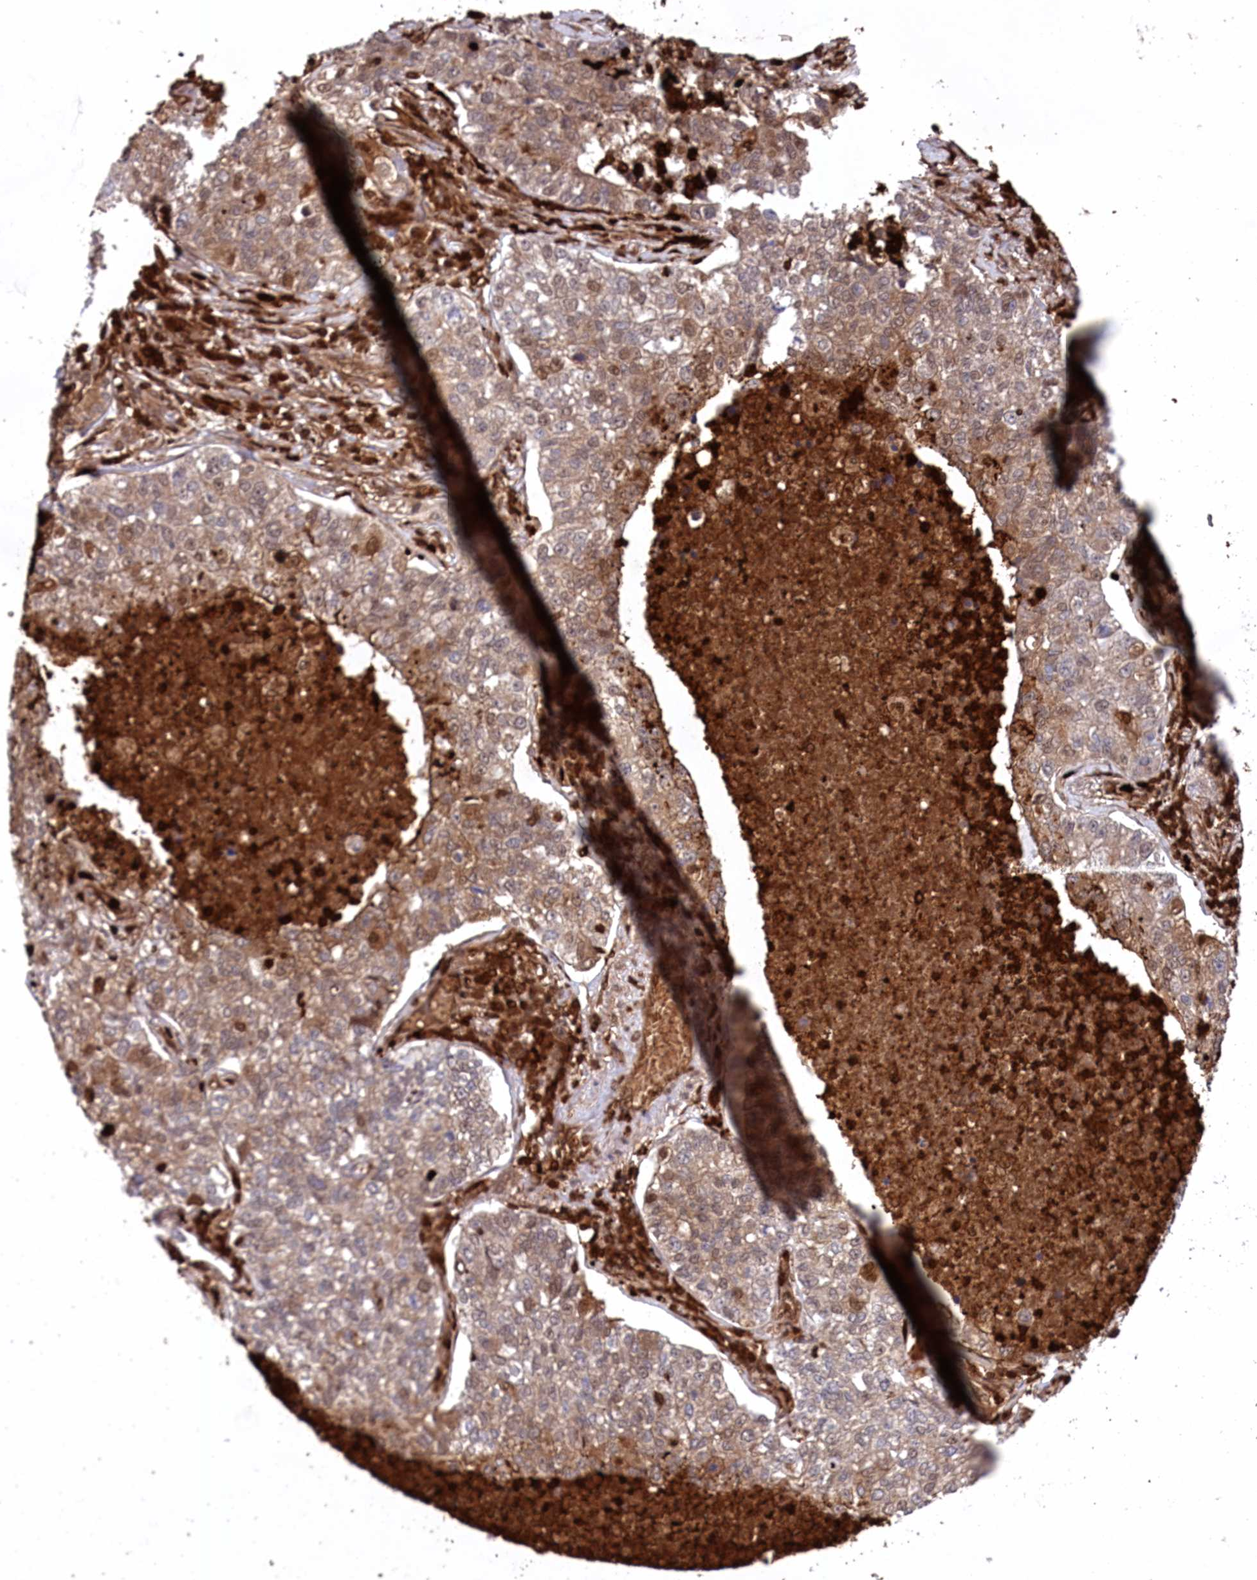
{"staining": {"intensity": "moderate", "quantity": "25%-75%", "location": "cytoplasmic/membranous"}, "tissue": "lung cancer", "cell_type": "Tumor cells", "image_type": "cancer", "snomed": [{"axis": "morphology", "description": "Adenocarcinoma, NOS"}, {"axis": "topography", "description": "Lung"}], "caption": "Brown immunohistochemical staining in lung cancer (adenocarcinoma) exhibits moderate cytoplasmic/membranous expression in approximately 25%-75% of tumor cells.", "gene": "LSG1", "patient": {"sex": "male", "age": 49}}